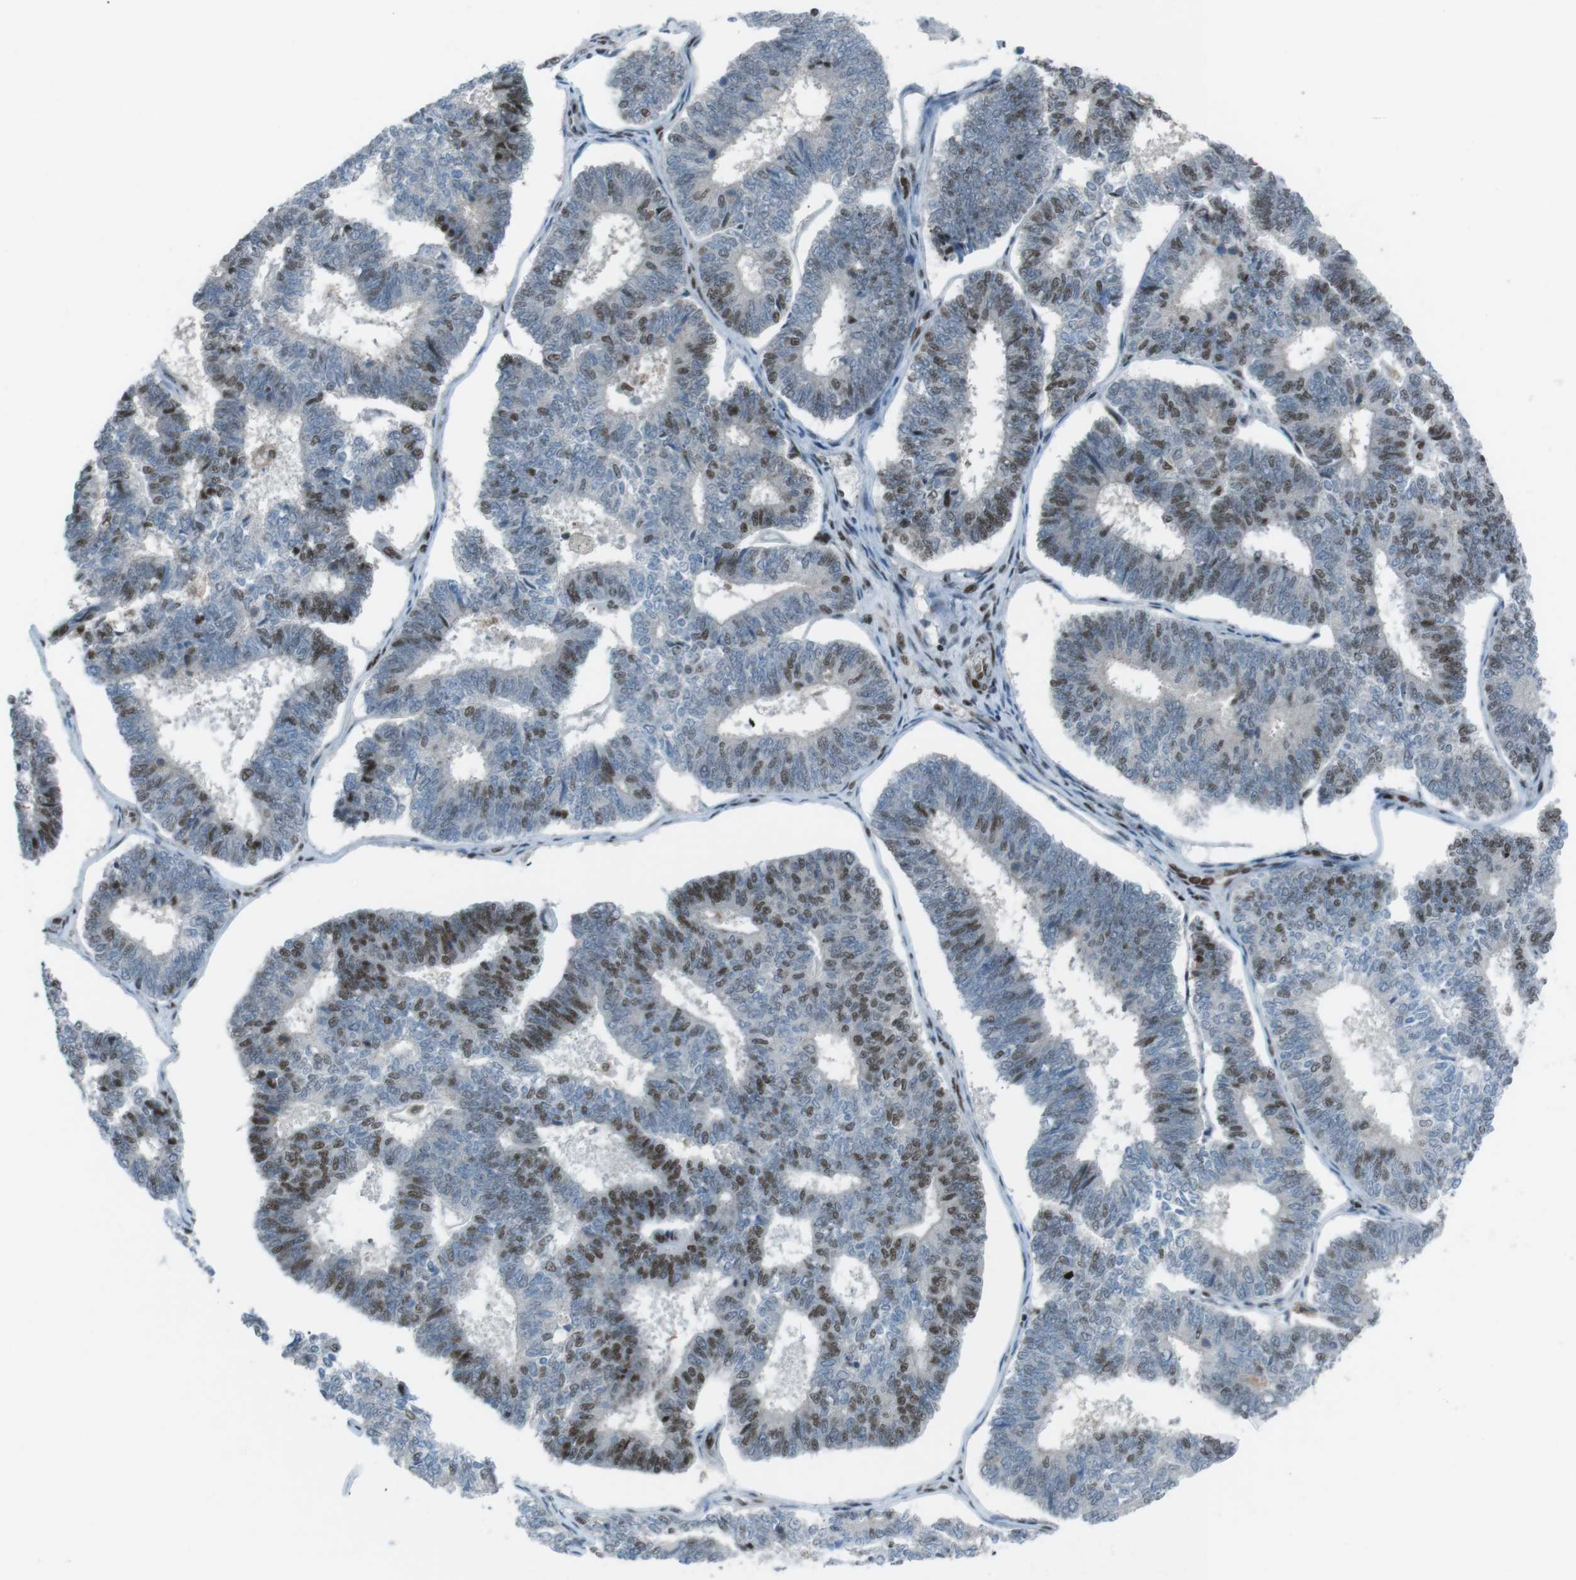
{"staining": {"intensity": "moderate", "quantity": "25%-75%", "location": "nuclear"}, "tissue": "endometrial cancer", "cell_type": "Tumor cells", "image_type": "cancer", "snomed": [{"axis": "morphology", "description": "Adenocarcinoma, NOS"}, {"axis": "topography", "description": "Endometrium"}], "caption": "Protein staining shows moderate nuclear staining in approximately 25%-75% of tumor cells in adenocarcinoma (endometrial). (brown staining indicates protein expression, while blue staining denotes nuclei).", "gene": "TAF1", "patient": {"sex": "female", "age": 70}}